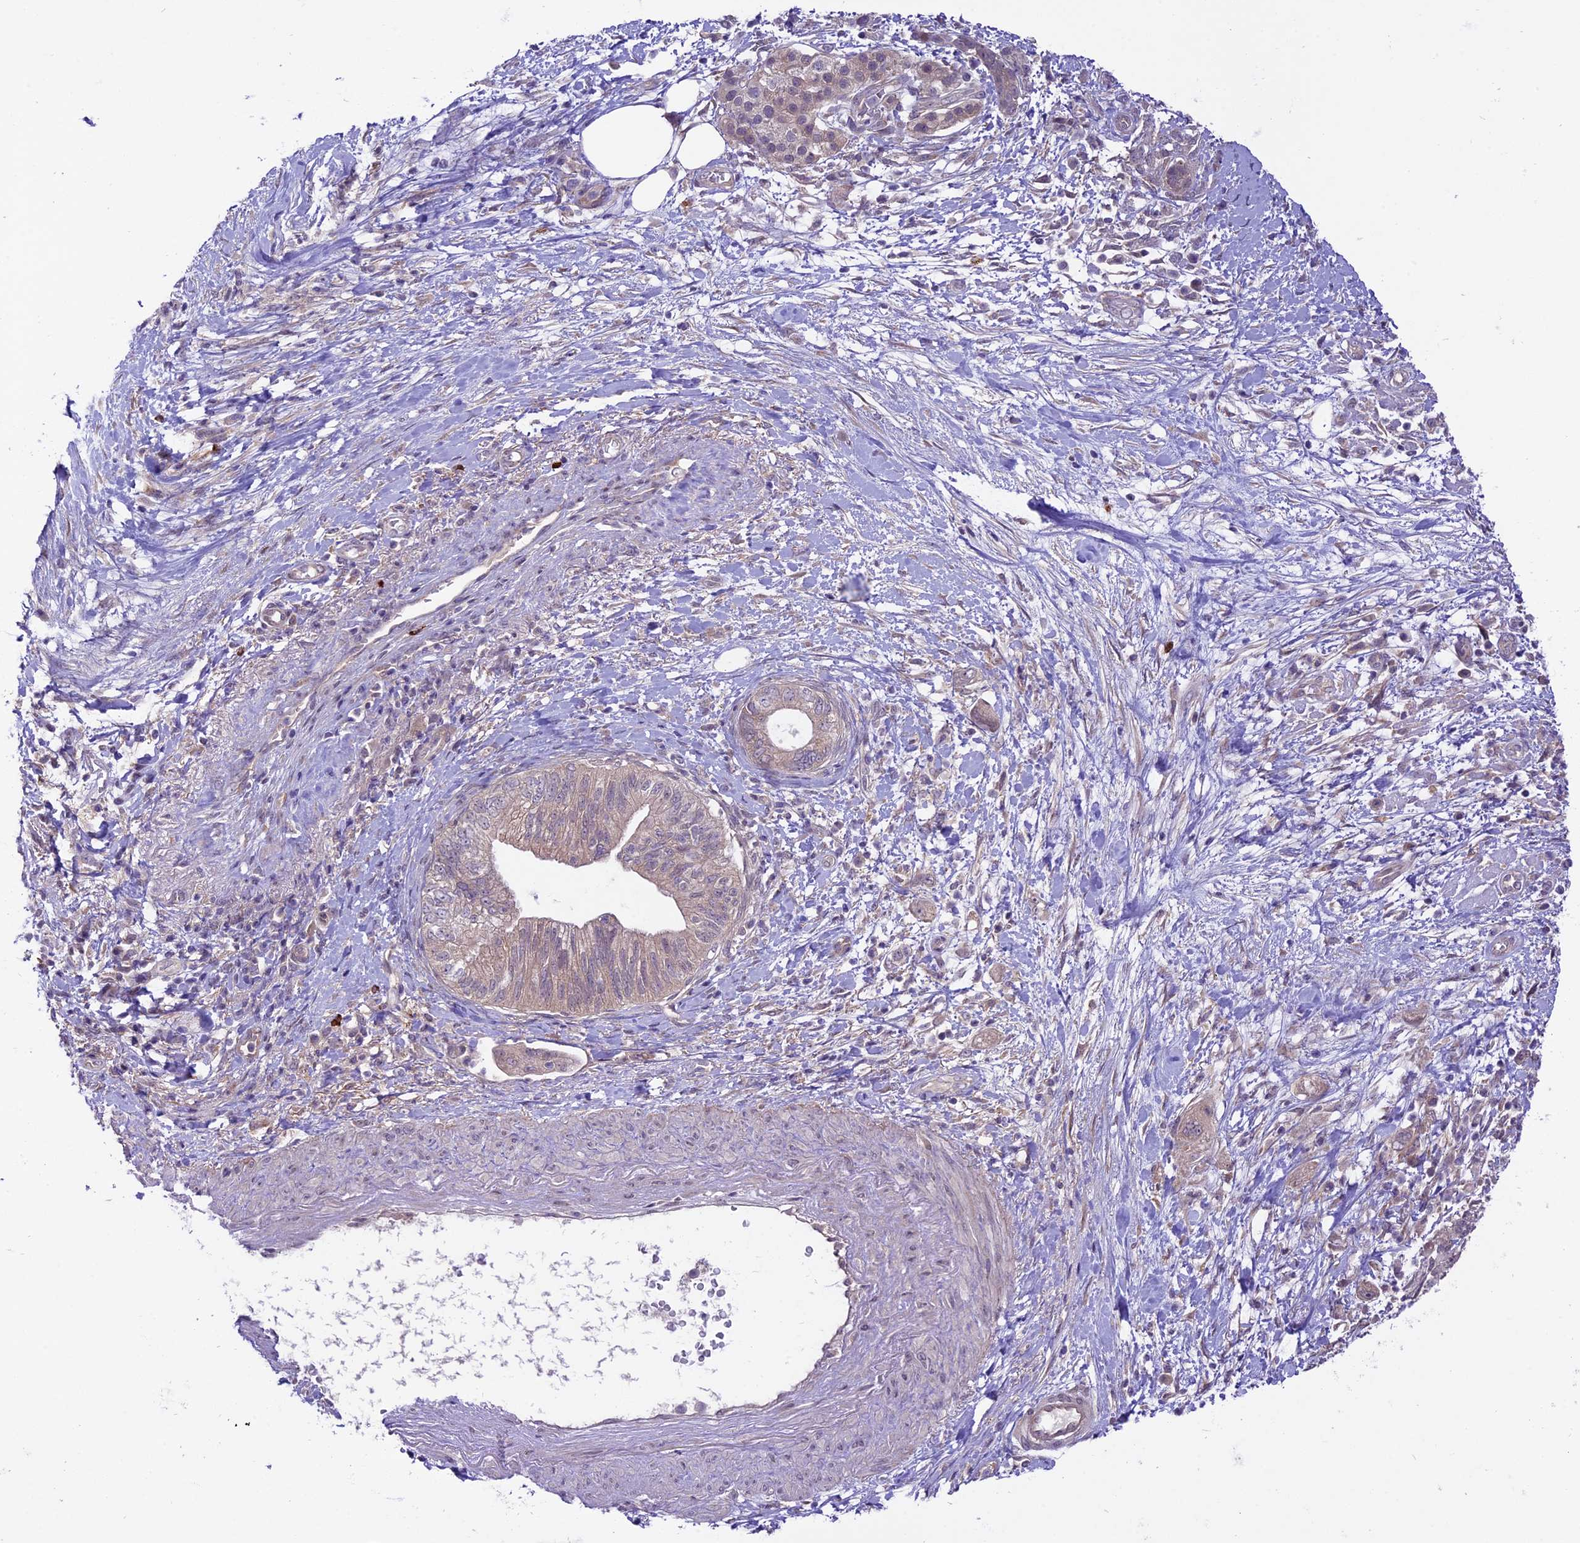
{"staining": {"intensity": "weak", "quantity": "25%-75%", "location": "cytoplasmic/membranous"}, "tissue": "pancreatic cancer", "cell_type": "Tumor cells", "image_type": "cancer", "snomed": [{"axis": "morphology", "description": "Adenocarcinoma, NOS"}, {"axis": "topography", "description": "Pancreas"}], "caption": "Protein staining displays weak cytoplasmic/membranous staining in approximately 25%-75% of tumor cells in pancreatic cancer (adenocarcinoma).", "gene": "SPRED1", "patient": {"sex": "female", "age": 73}}